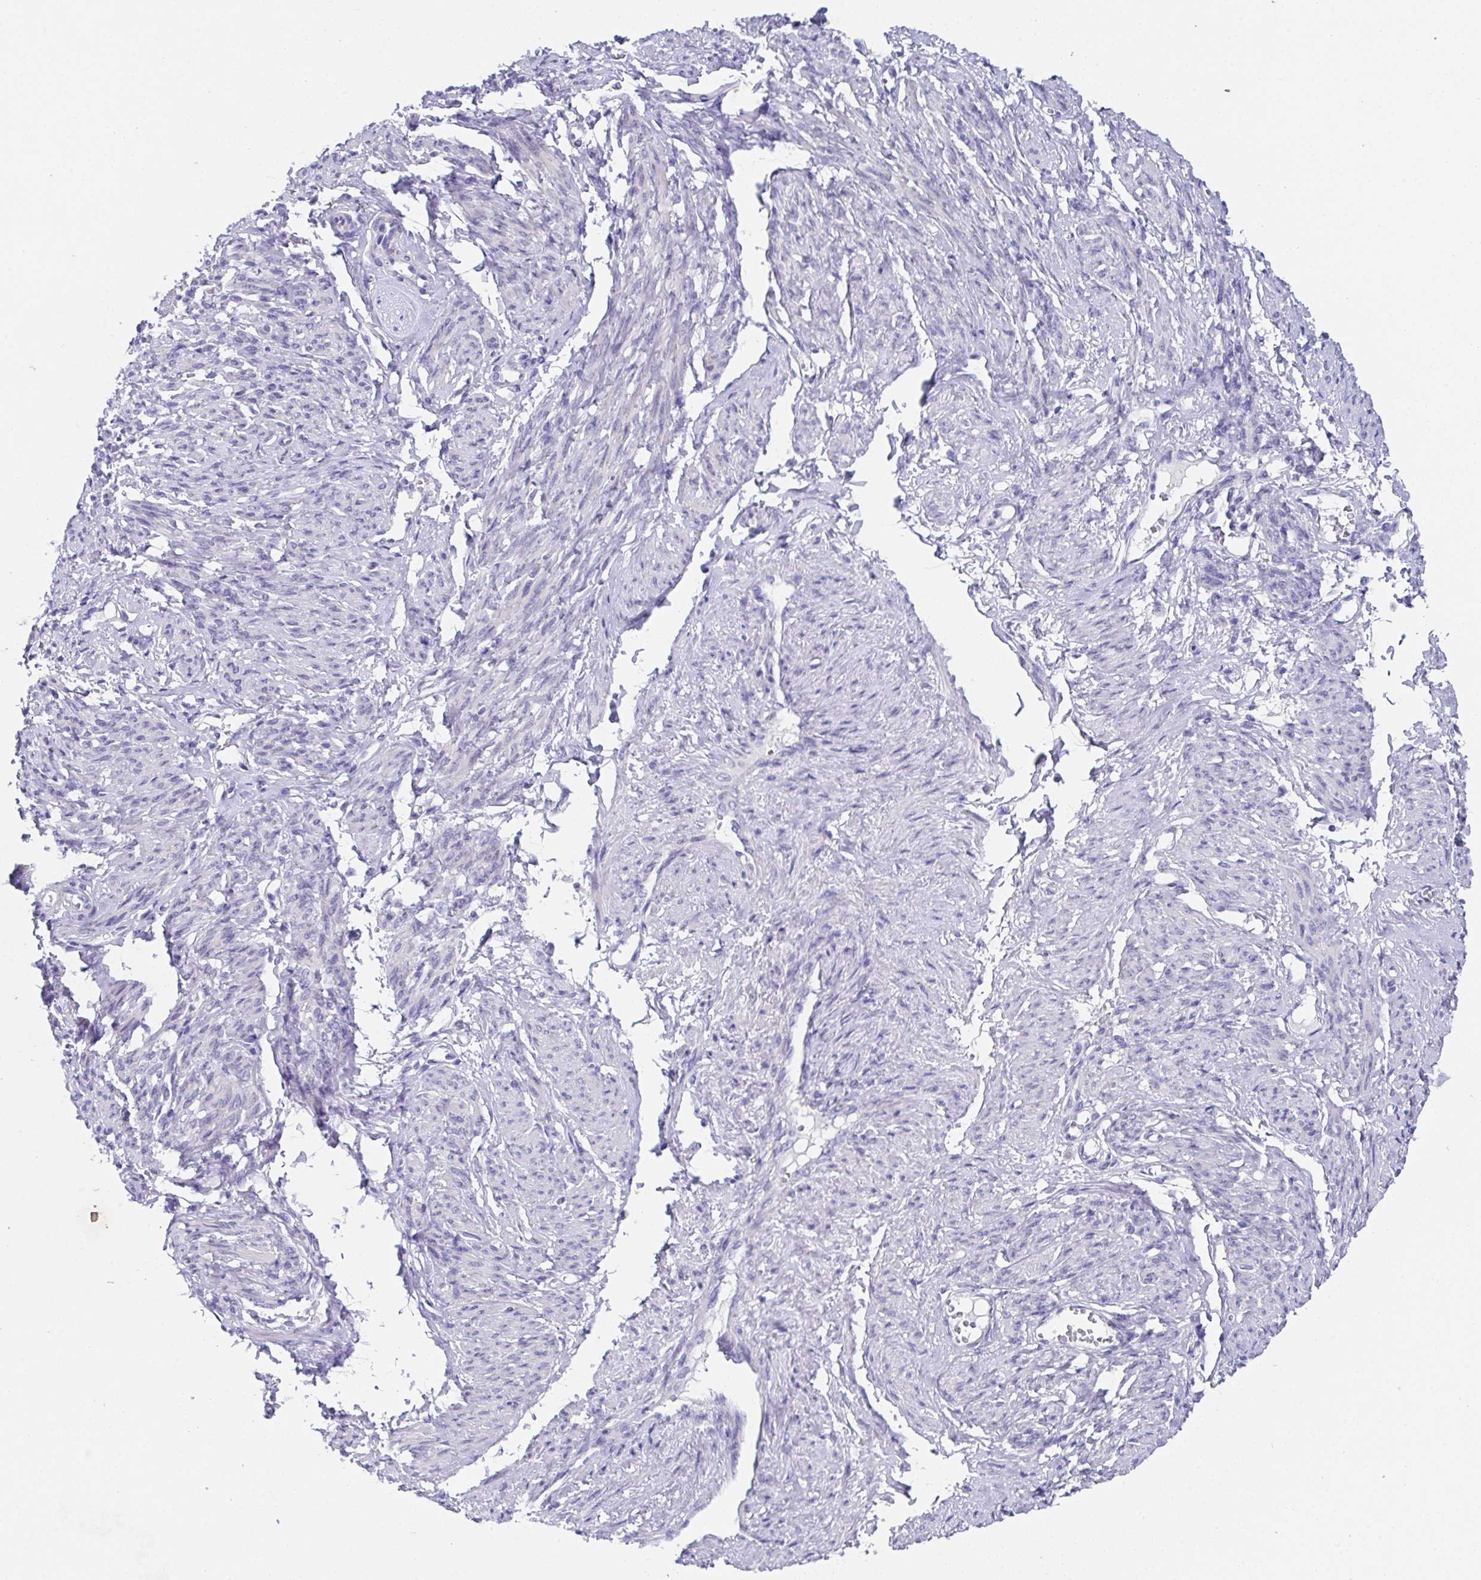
{"staining": {"intensity": "negative", "quantity": "none", "location": "none"}, "tissue": "smooth muscle", "cell_type": "Smooth muscle cells", "image_type": "normal", "snomed": [{"axis": "morphology", "description": "Normal tissue, NOS"}, {"axis": "topography", "description": "Smooth muscle"}], "caption": "Smooth muscle cells are negative for protein expression in normal human smooth muscle. The staining was performed using DAB to visualize the protein expression in brown, while the nuclei were stained in blue with hematoxylin (Magnification: 20x).", "gene": "SSC4D", "patient": {"sex": "female", "age": 65}}